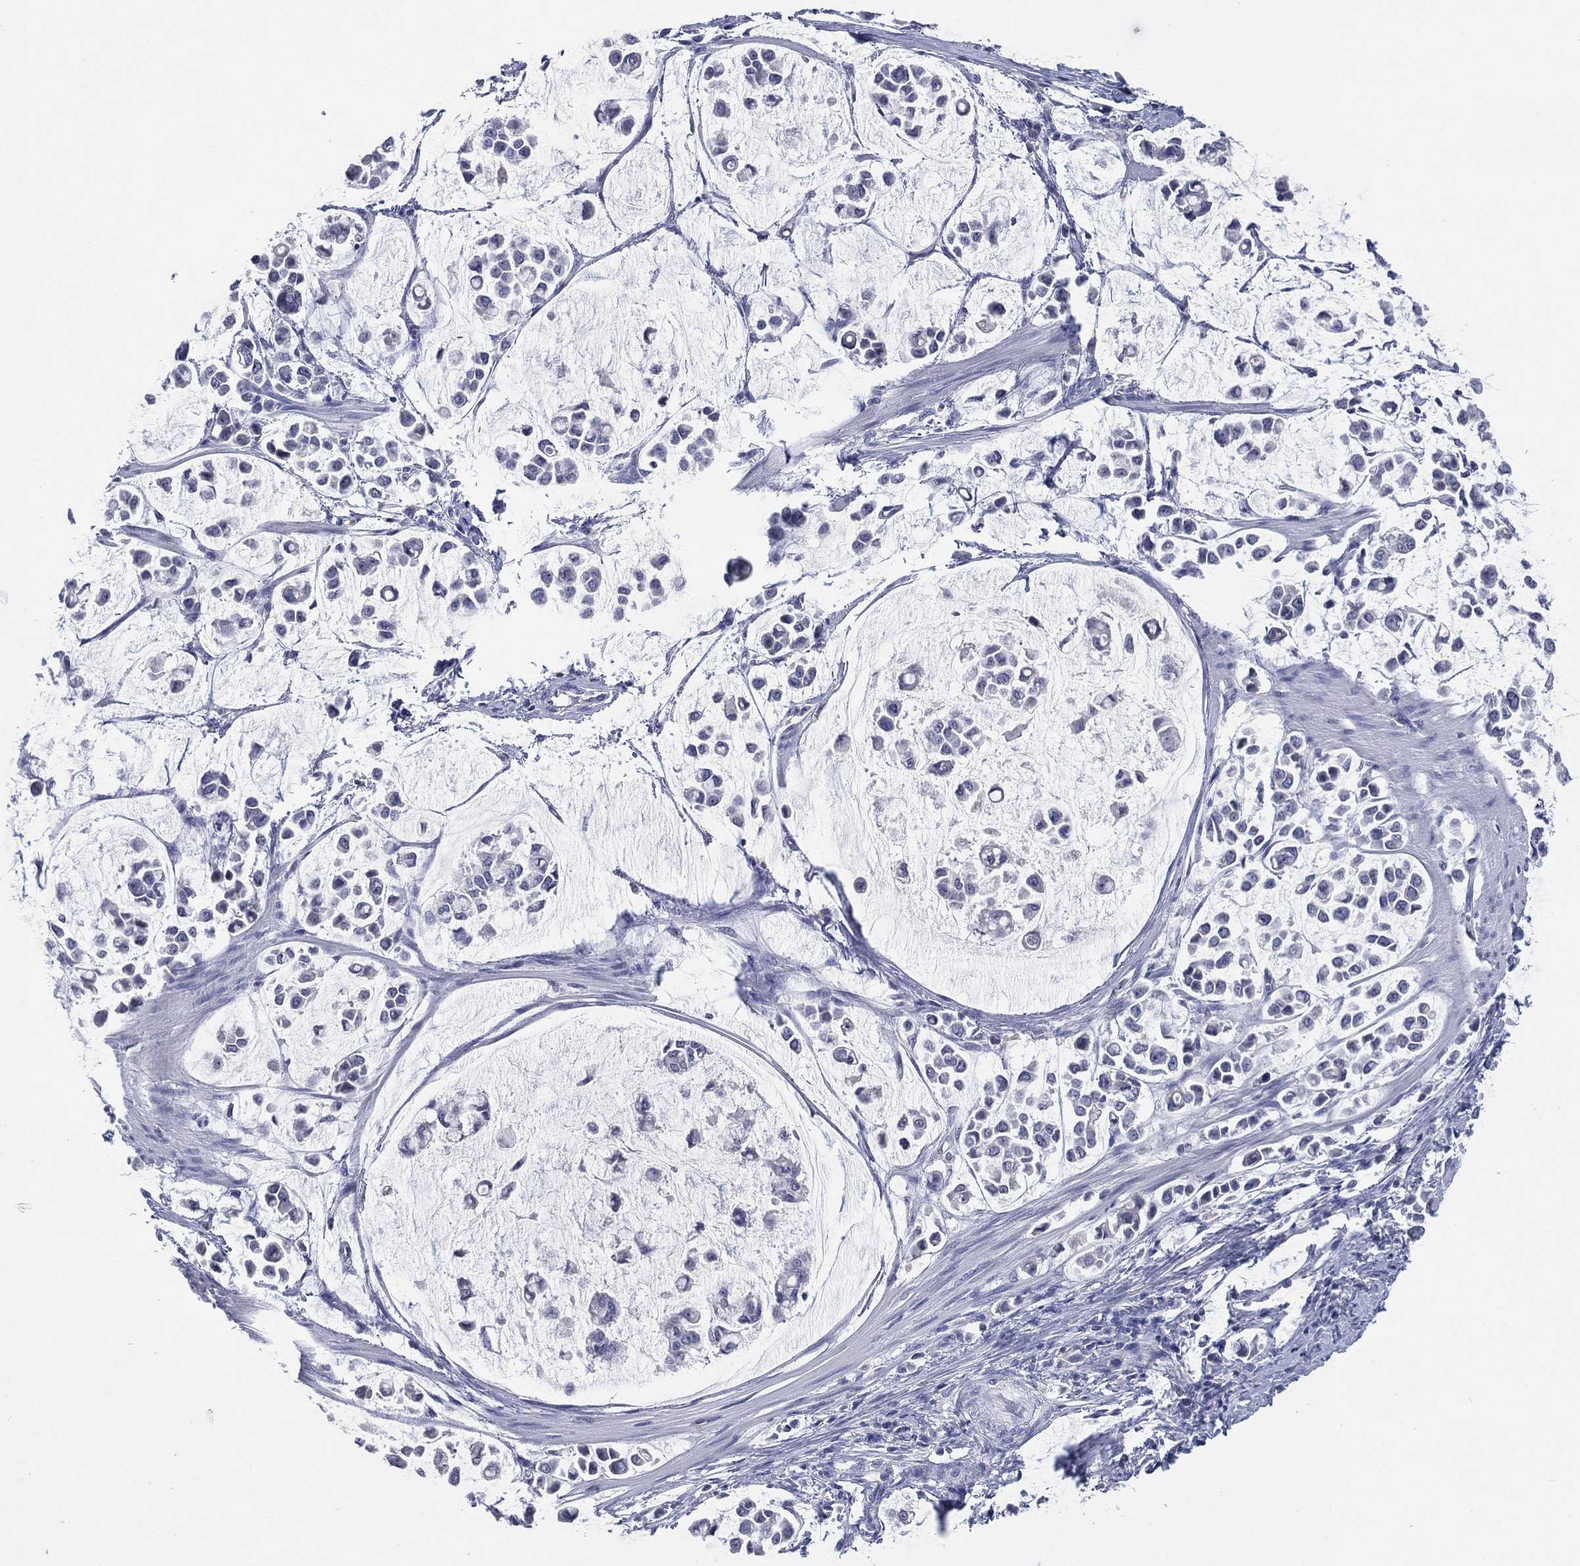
{"staining": {"intensity": "negative", "quantity": "none", "location": "none"}, "tissue": "stomach cancer", "cell_type": "Tumor cells", "image_type": "cancer", "snomed": [{"axis": "morphology", "description": "Adenocarcinoma, NOS"}, {"axis": "topography", "description": "Stomach"}], "caption": "Immunohistochemistry (IHC) photomicrograph of human adenocarcinoma (stomach) stained for a protein (brown), which displays no positivity in tumor cells.", "gene": "KRT35", "patient": {"sex": "male", "age": 82}}